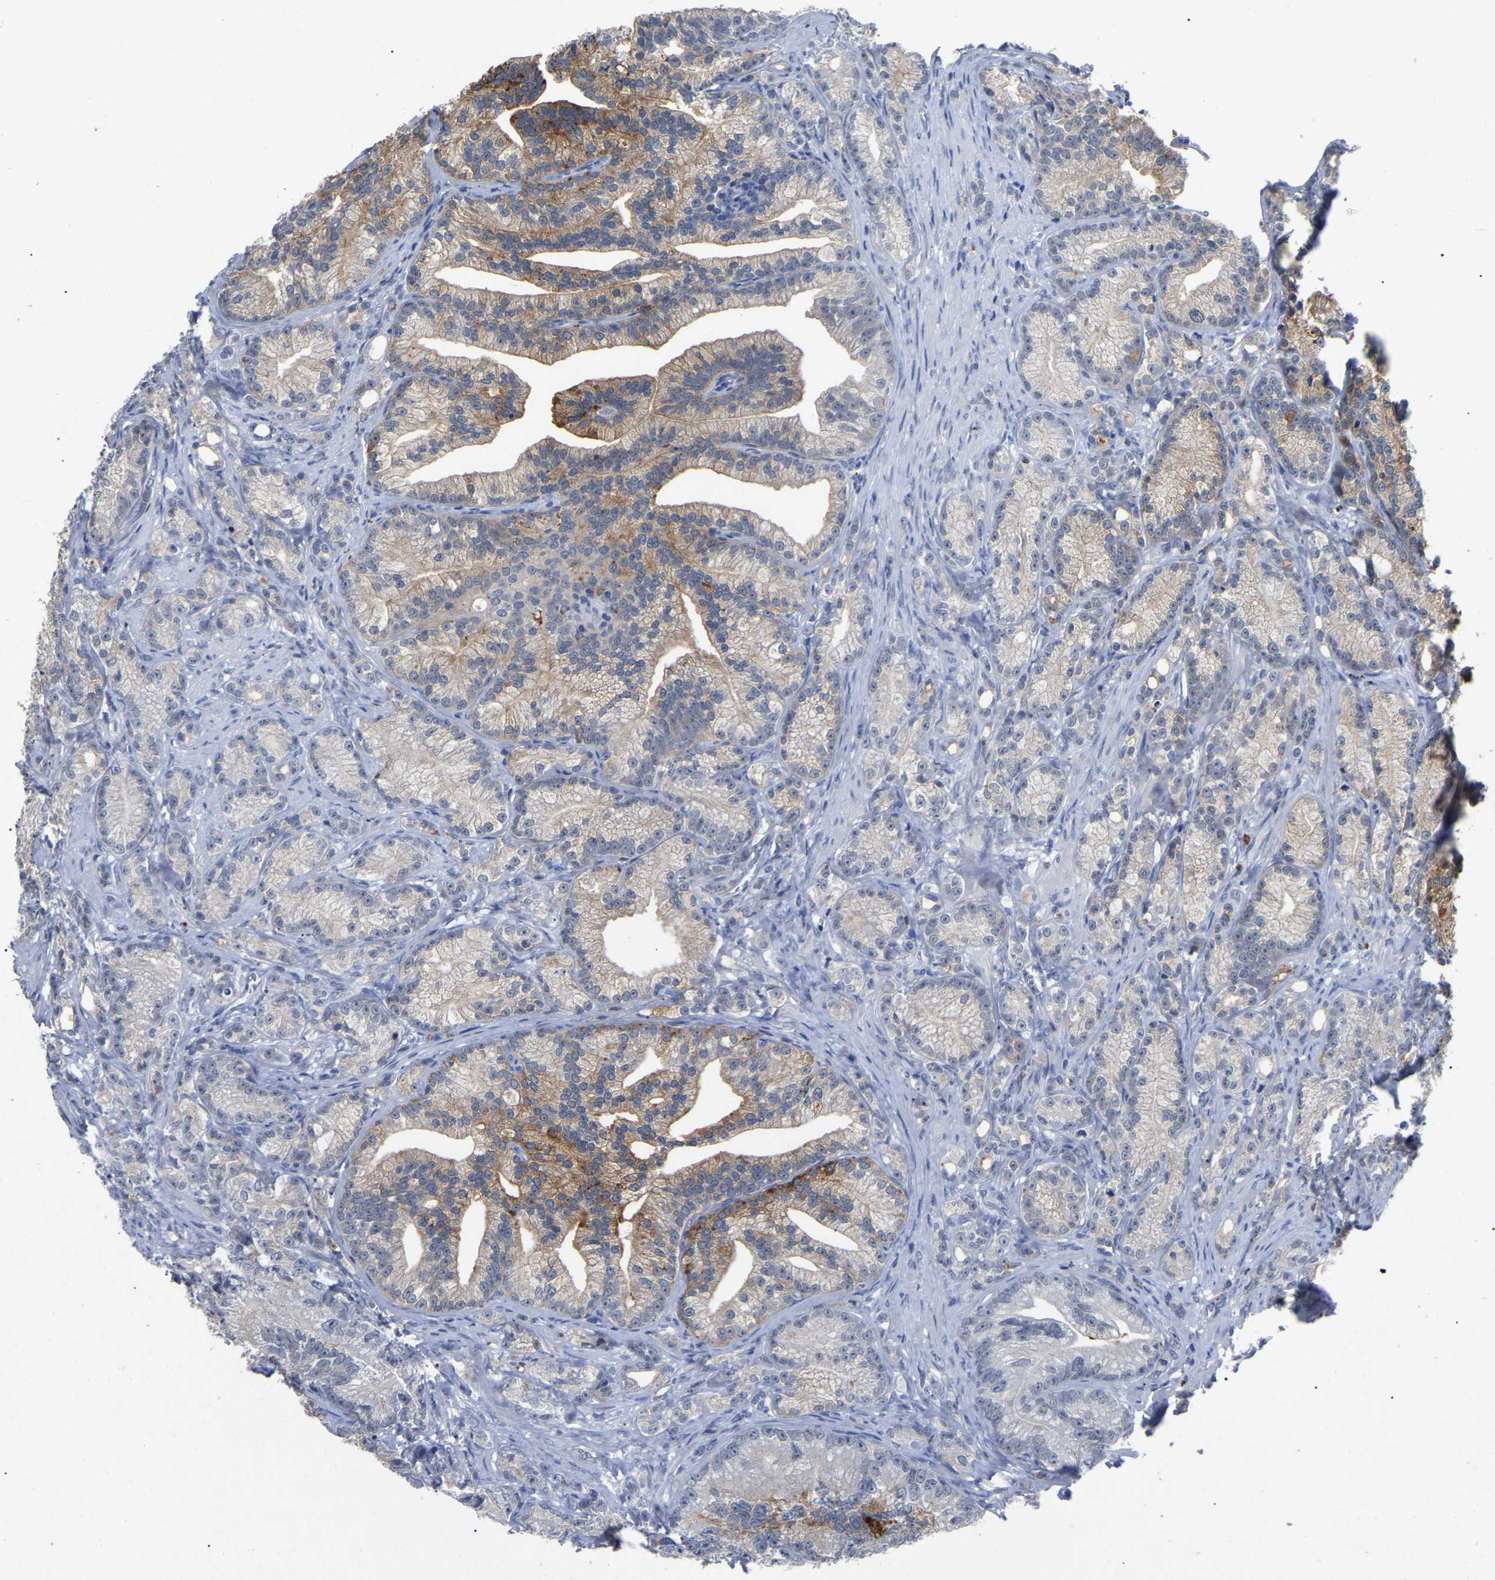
{"staining": {"intensity": "moderate", "quantity": "<25%", "location": "cytoplasmic/membranous"}, "tissue": "prostate cancer", "cell_type": "Tumor cells", "image_type": "cancer", "snomed": [{"axis": "morphology", "description": "Adenocarcinoma, Low grade"}, {"axis": "topography", "description": "Prostate"}], "caption": "Immunohistochemical staining of prostate cancer shows moderate cytoplasmic/membranous protein expression in about <25% of tumor cells. Using DAB (brown) and hematoxylin (blue) stains, captured at high magnification using brightfield microscopy.", "gene": "SMPD2", "patient": {"sex": "male", "age": 89}}